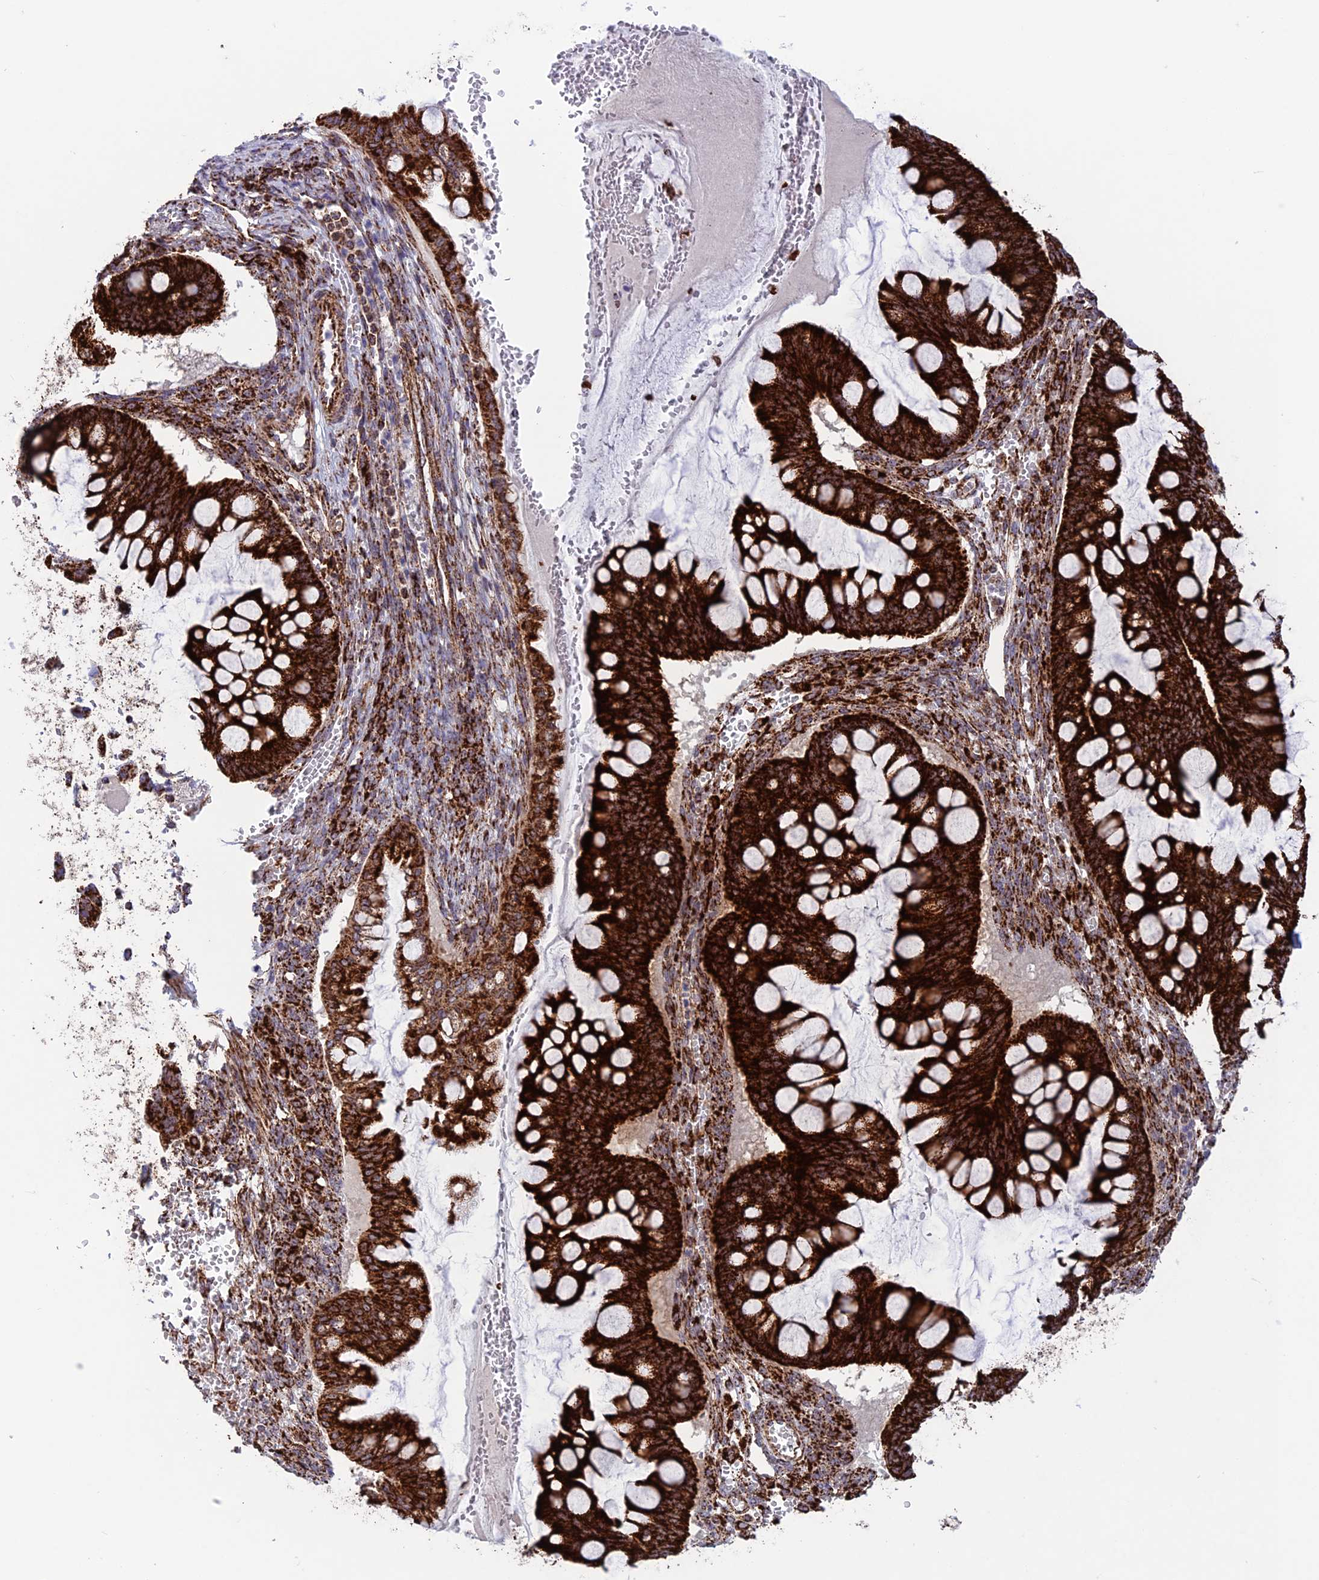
{"staining": {"intensity": "strong", "quantity": ">75%", "location": "cytoplasmic/membranous"}, "tissue": "ovarian cancer", "cell_type": "Tumor cells", "image_type": "cancer", "snomed": [{"axis": "morphology", "description": "Cystadenocarcinoma, mucinous, NOS"}, {"axis": "topography", "description": "Ovary"}], "caption": "Tumor cells show strong cytoplasmic/membranous positivity in about >75% of cells in mucinous cystadenocarcinoma (ovarian). (IHC, brightfield microscopy, high magnification).", "gene": "MRPS18B", "patient": {"sex": "female", "age": 73}}